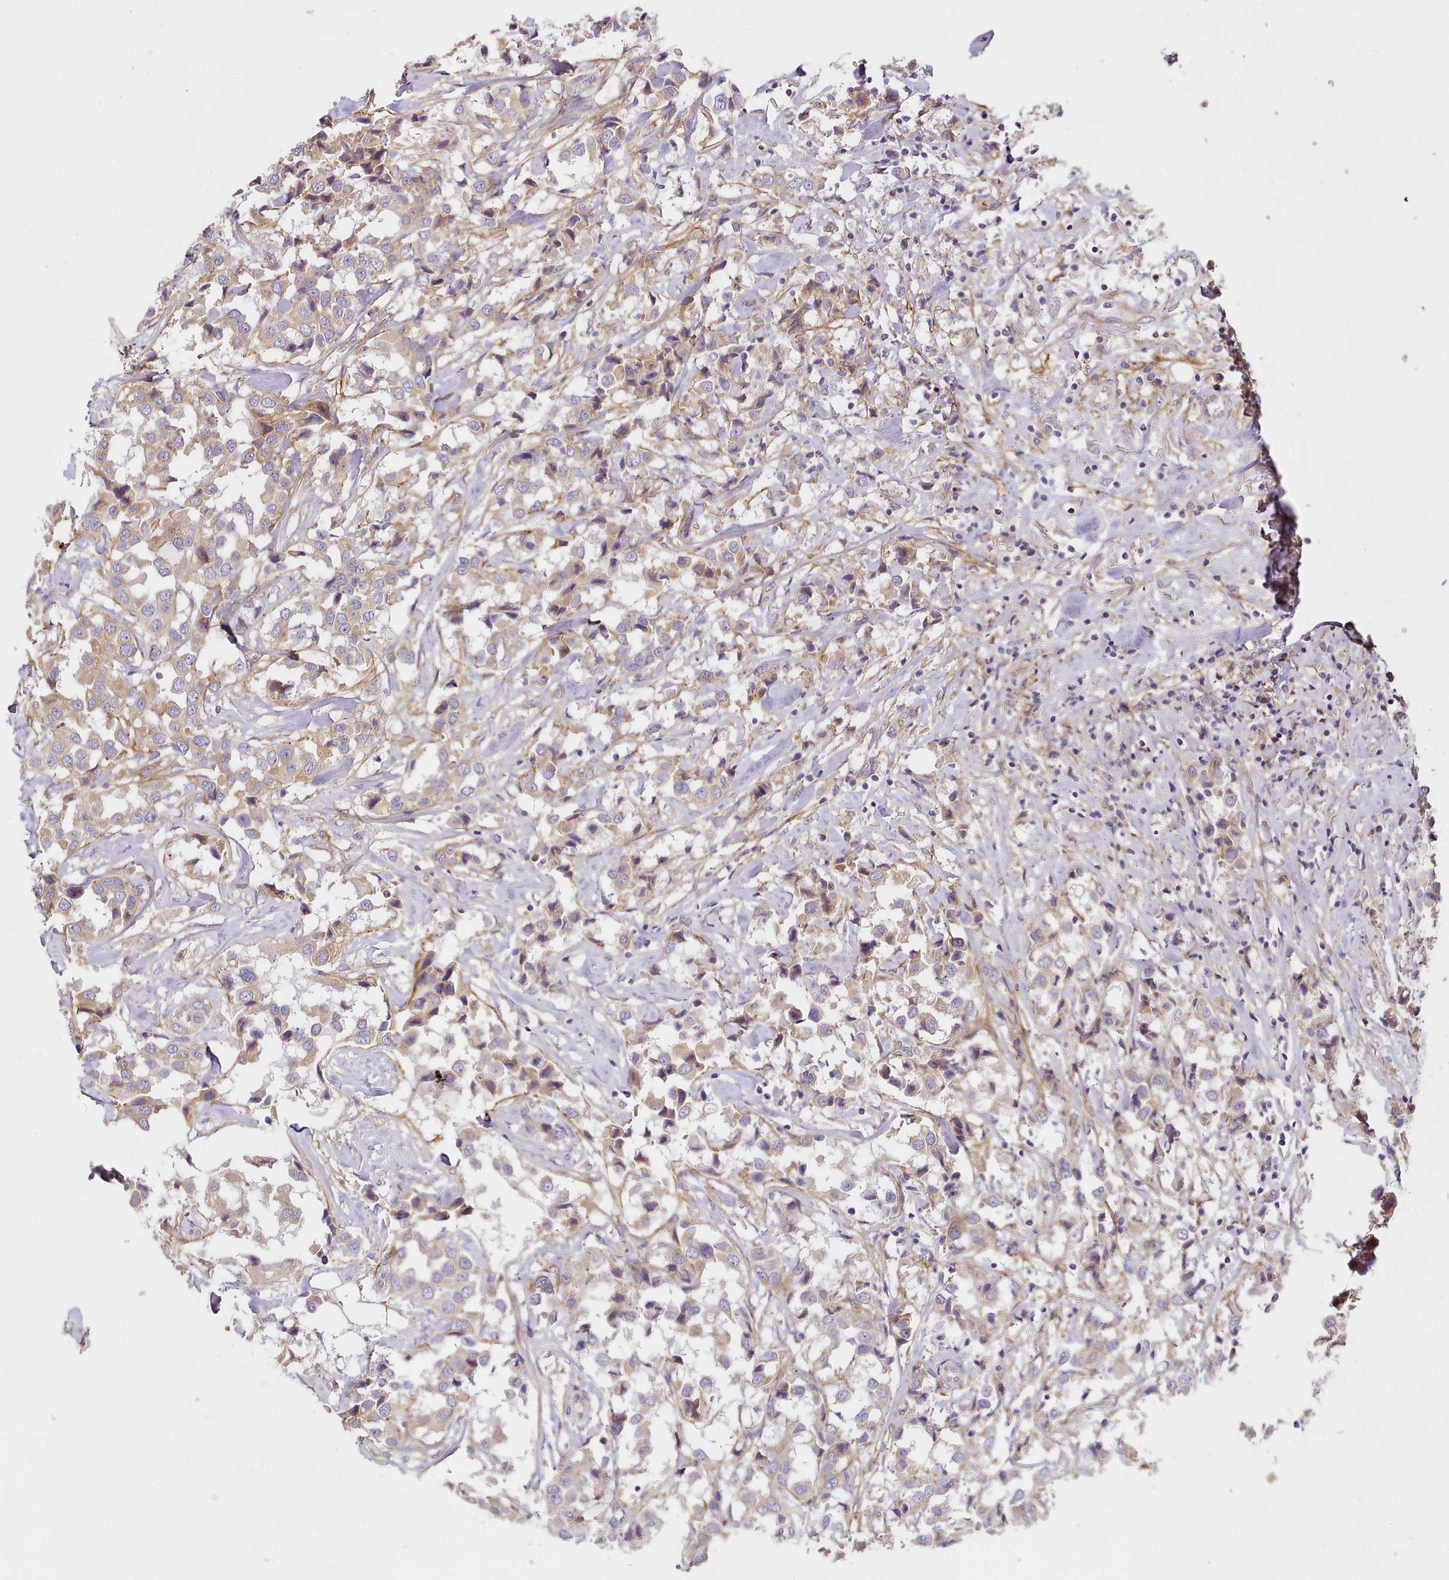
{"staining": {"intensity": "weak", "quantity": ">75%", "location": "cytoplasmic/membranous"}, "tissue": "breast cancer", "cell_type": "Tumor cells", "image_type": "cancer", "snomed": [{"axis": "morphology", "description": "Duct carcinoma"}, {"axis": "topography", "description": "Breast"}], "caption": "A histopathology image of human breast infiltrating ductal carcinoma stained for a protein demonstrates weak cytoplasmic/membranous brown staining in tumor cells.", "gene": "NBPF1", "patient": {"sex": "female", "age": 80}}